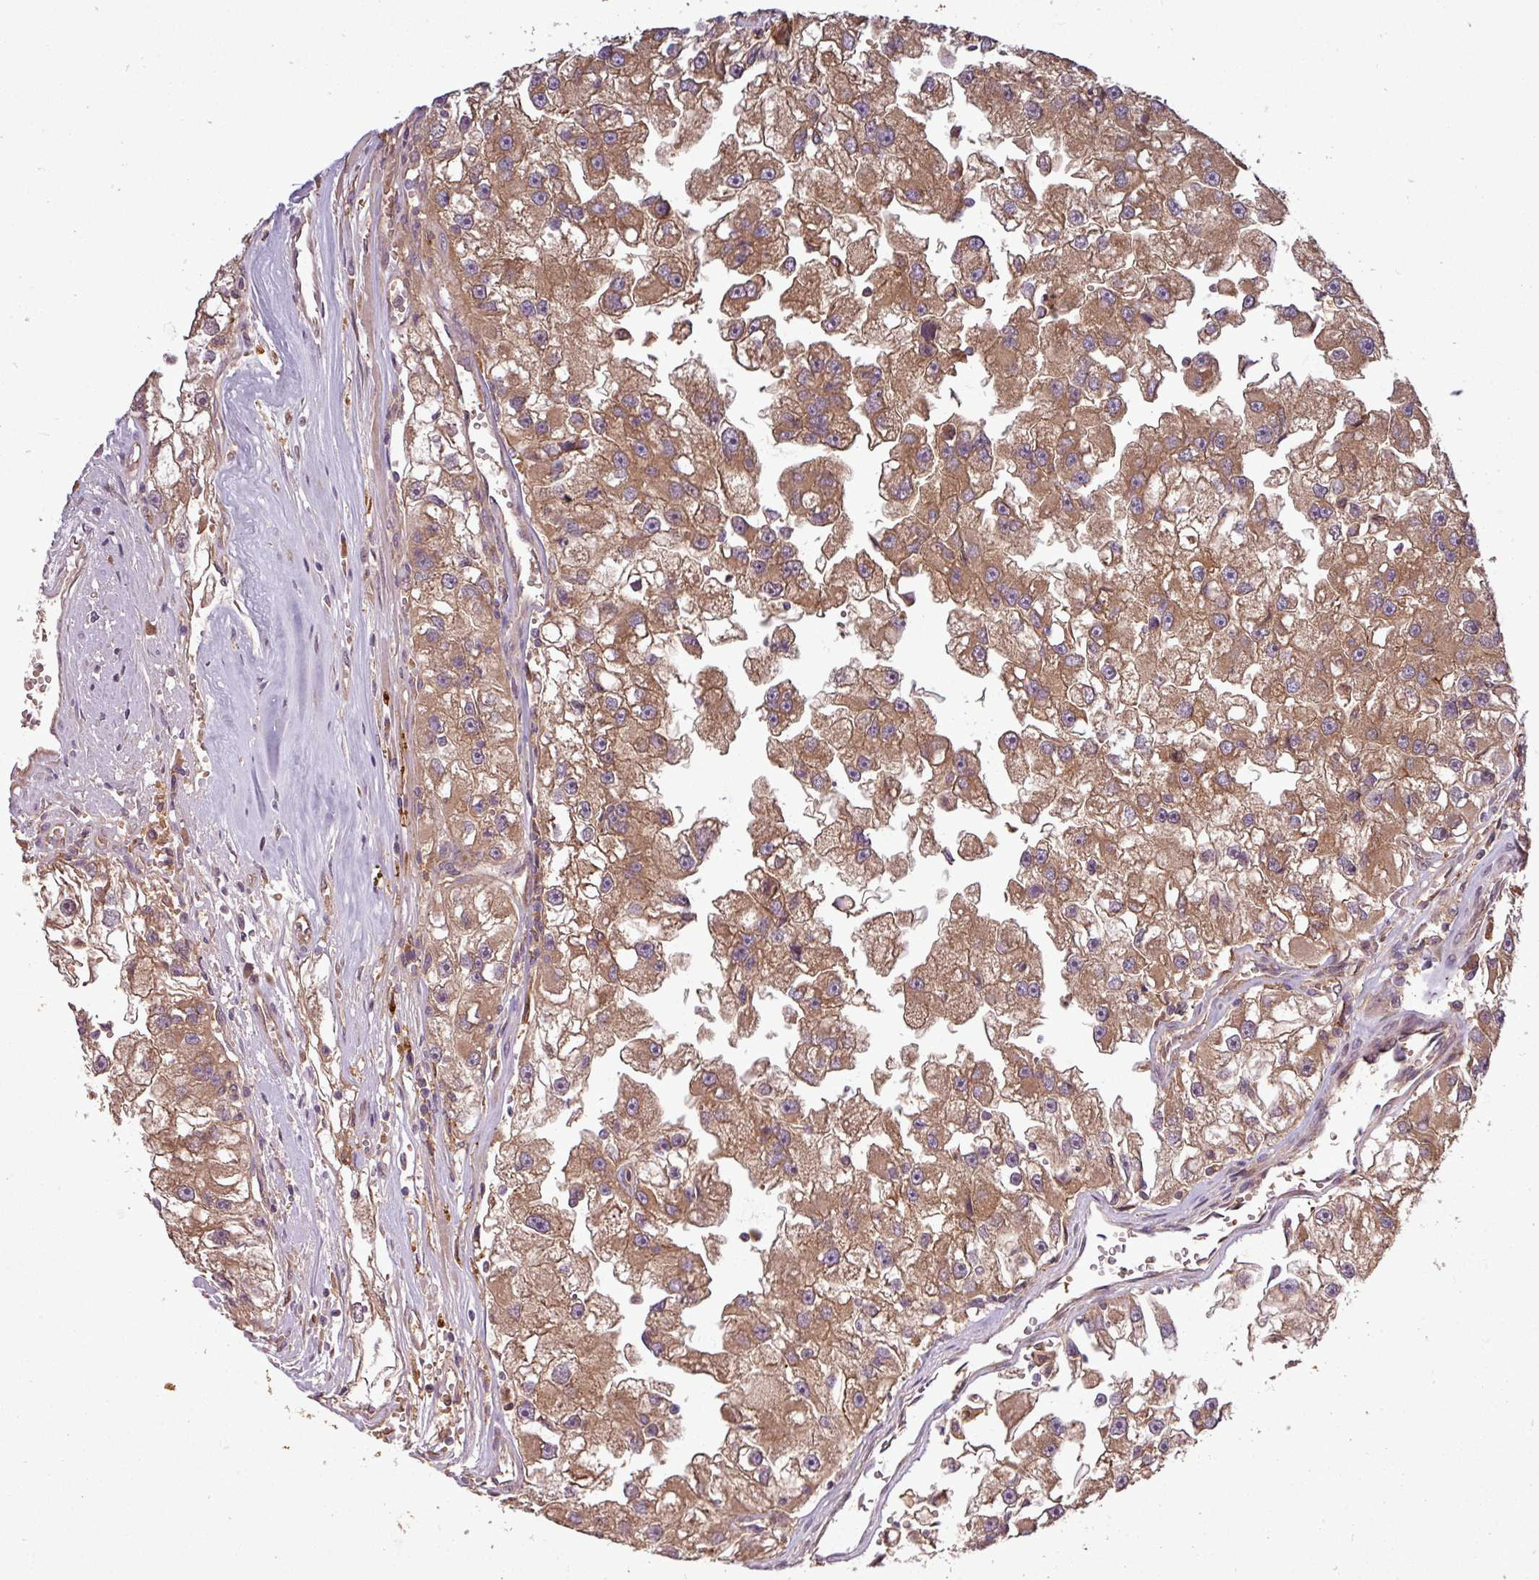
{"staining": {"intensity": "moderate", "quantity": ">75%", "location": "cytoplasmic/membranous"}, "tissue": "renal cancer", "cell_type": "Tumor cells", "image_type": "cancer", "snomed": [{"axis": "morphology", "description": "Adenocarcinoma, NOS"}, {"axis": "topography", "description": "Kidney"}], "caption": "A medium amount of moderate cytoplasmic/membranous expression is seen in about >75% of tumor cells in renal cancer tissue.", "gene": "SIRPB2", "patient": {"sex": "male", "age": 63}}